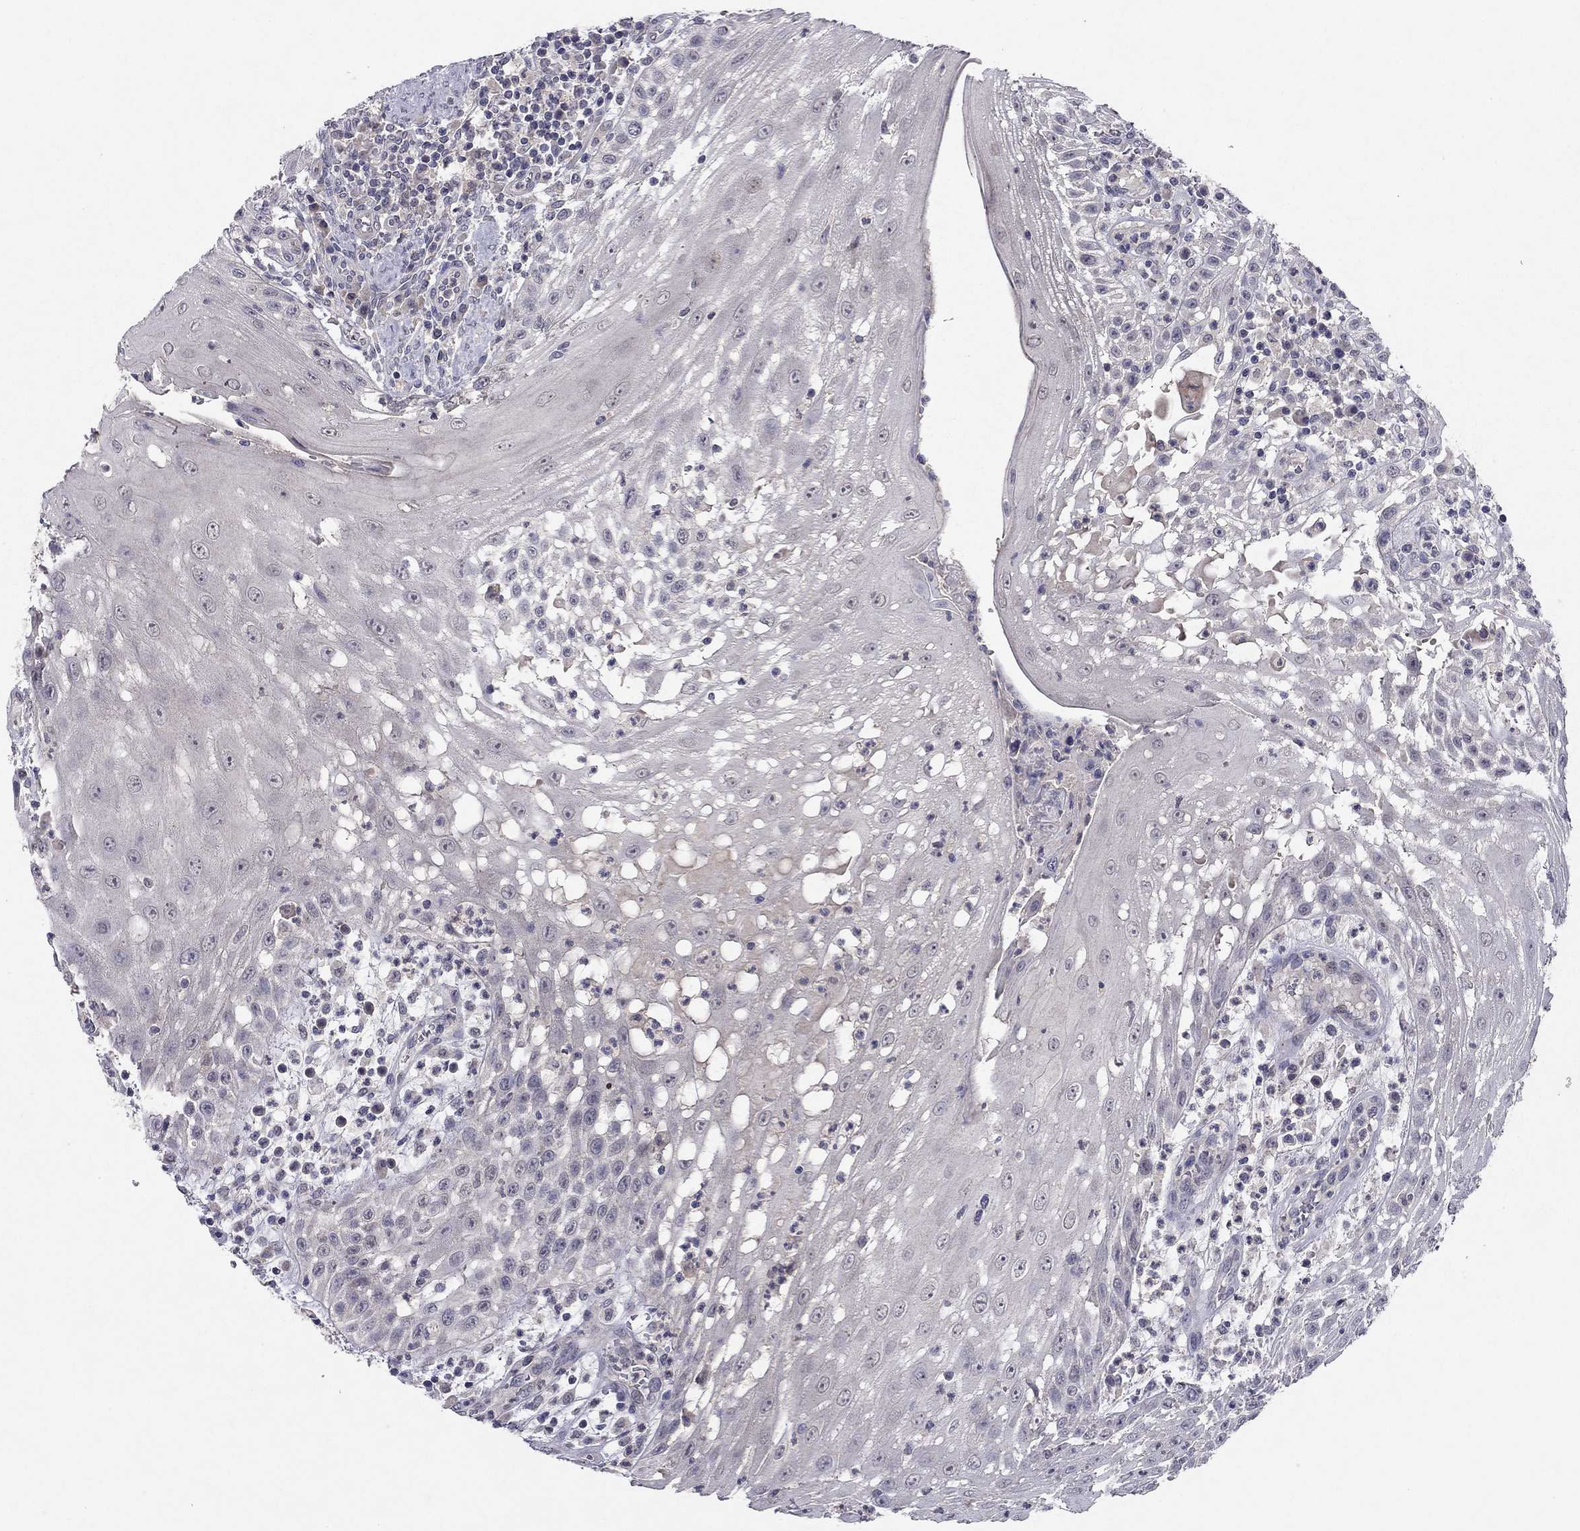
{"staining": {"intensity": "negative", "quantity": "none", "location": "none"}, "tissue": "head and neck cancer", "cell_type": "Tumor cells", "image_type": "cancer", "snomed": [{"axis": "morphology", "description": "Squamous cell carcinoma, NOS"}, {"axis": "topography", "description": "Oral tissue"}, {"axis": "topography", "description": "Head-Neck"}], "caption": "Tumor cells show no significant protein staining in squamous cell carcinoma (head and neck).", "gene": "ESR2", "patient": {"sex": "male", "age": 58}}